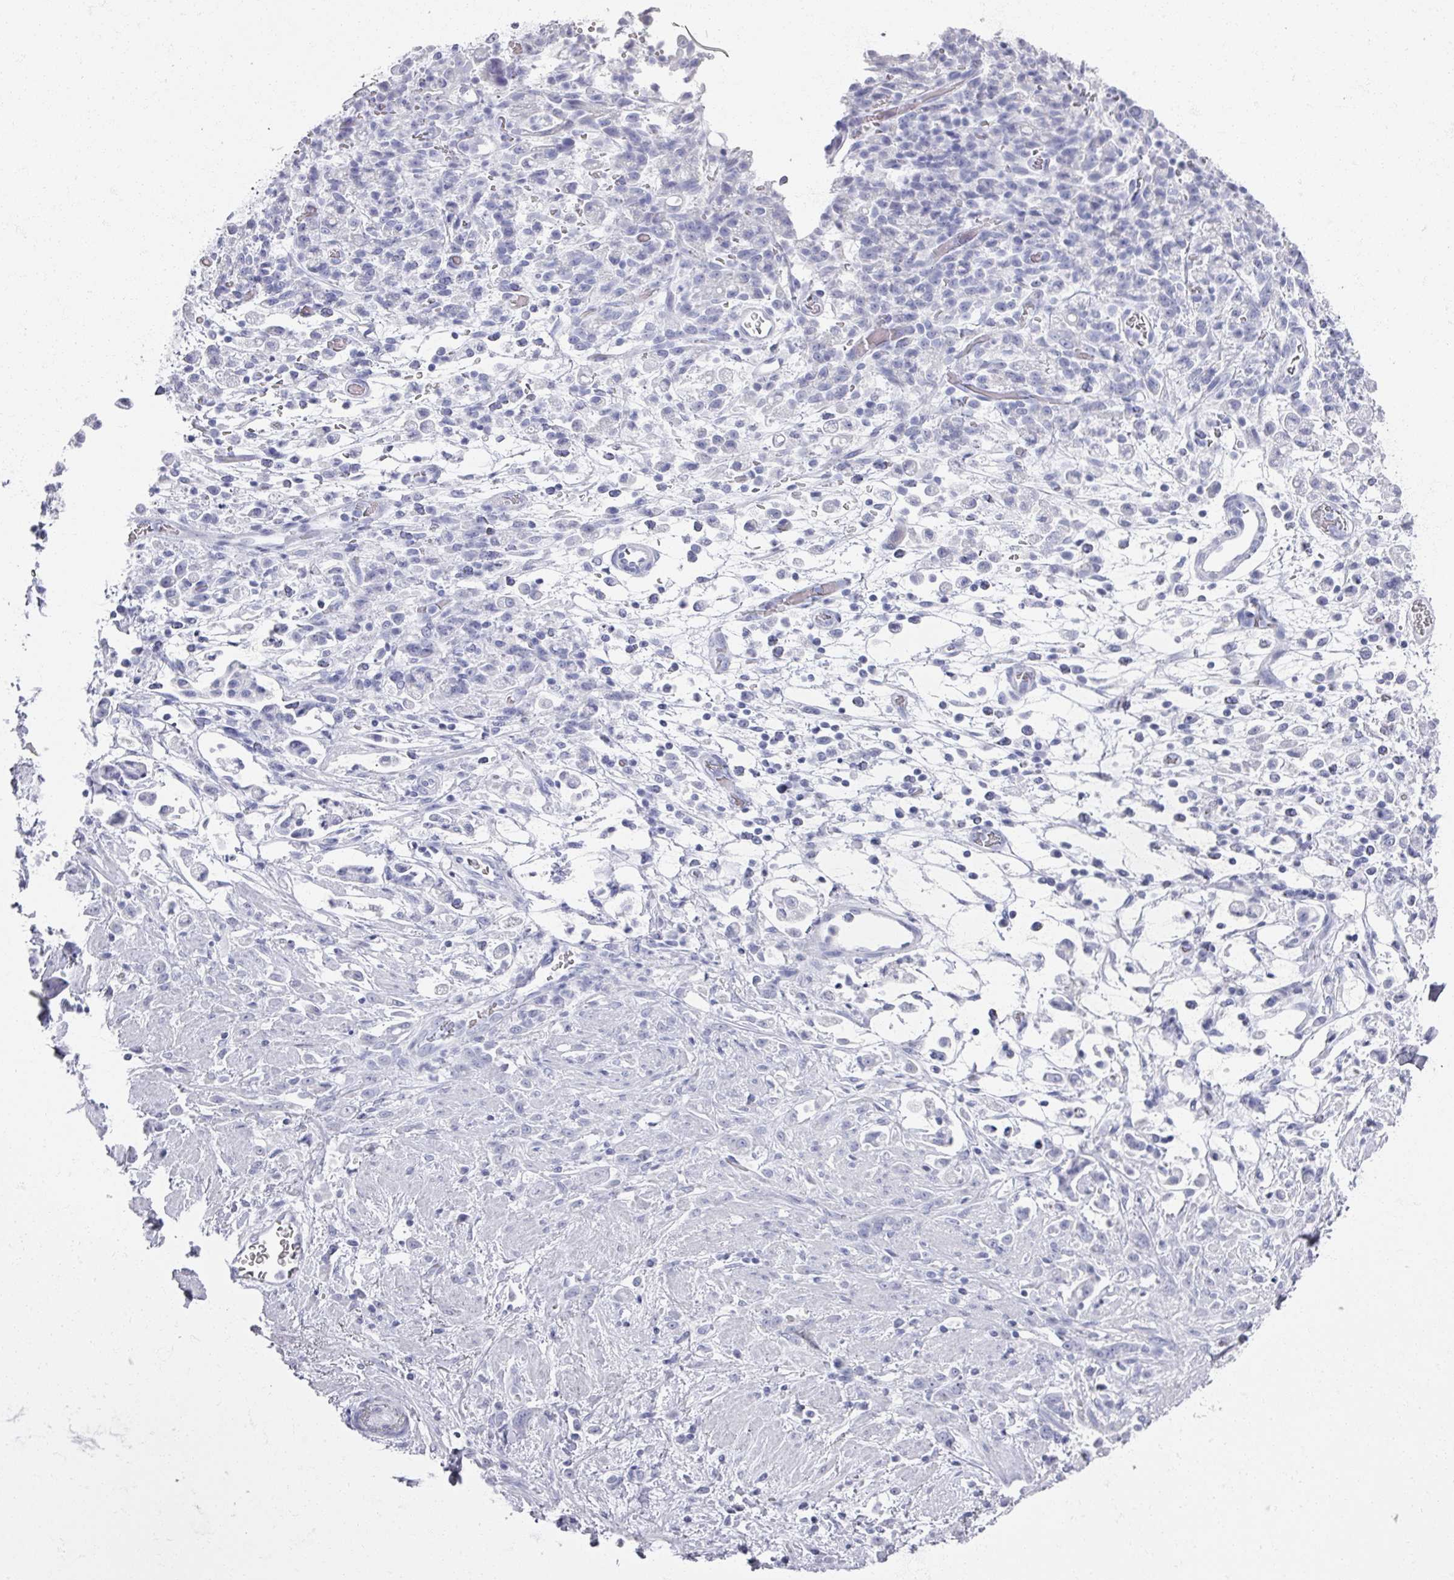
{"staining": {"intensity": "negative", "quantity": "none", "location": "none"}, "tissue": "stomach cancer", "cell_type": "Tumor cells", "image_type": "cancer", "snomed": [{"axis": "morphology", "description": "Adenocarcinoma, NOS"}, {"axis": "topography", "description": "Stomach"}], "caption": "Stomach cancer stained for a protein using immunohistochemistry reveals no staining tumor cells.", "gene": "OMG", "patient": {"sex": "female", "age": 60}}